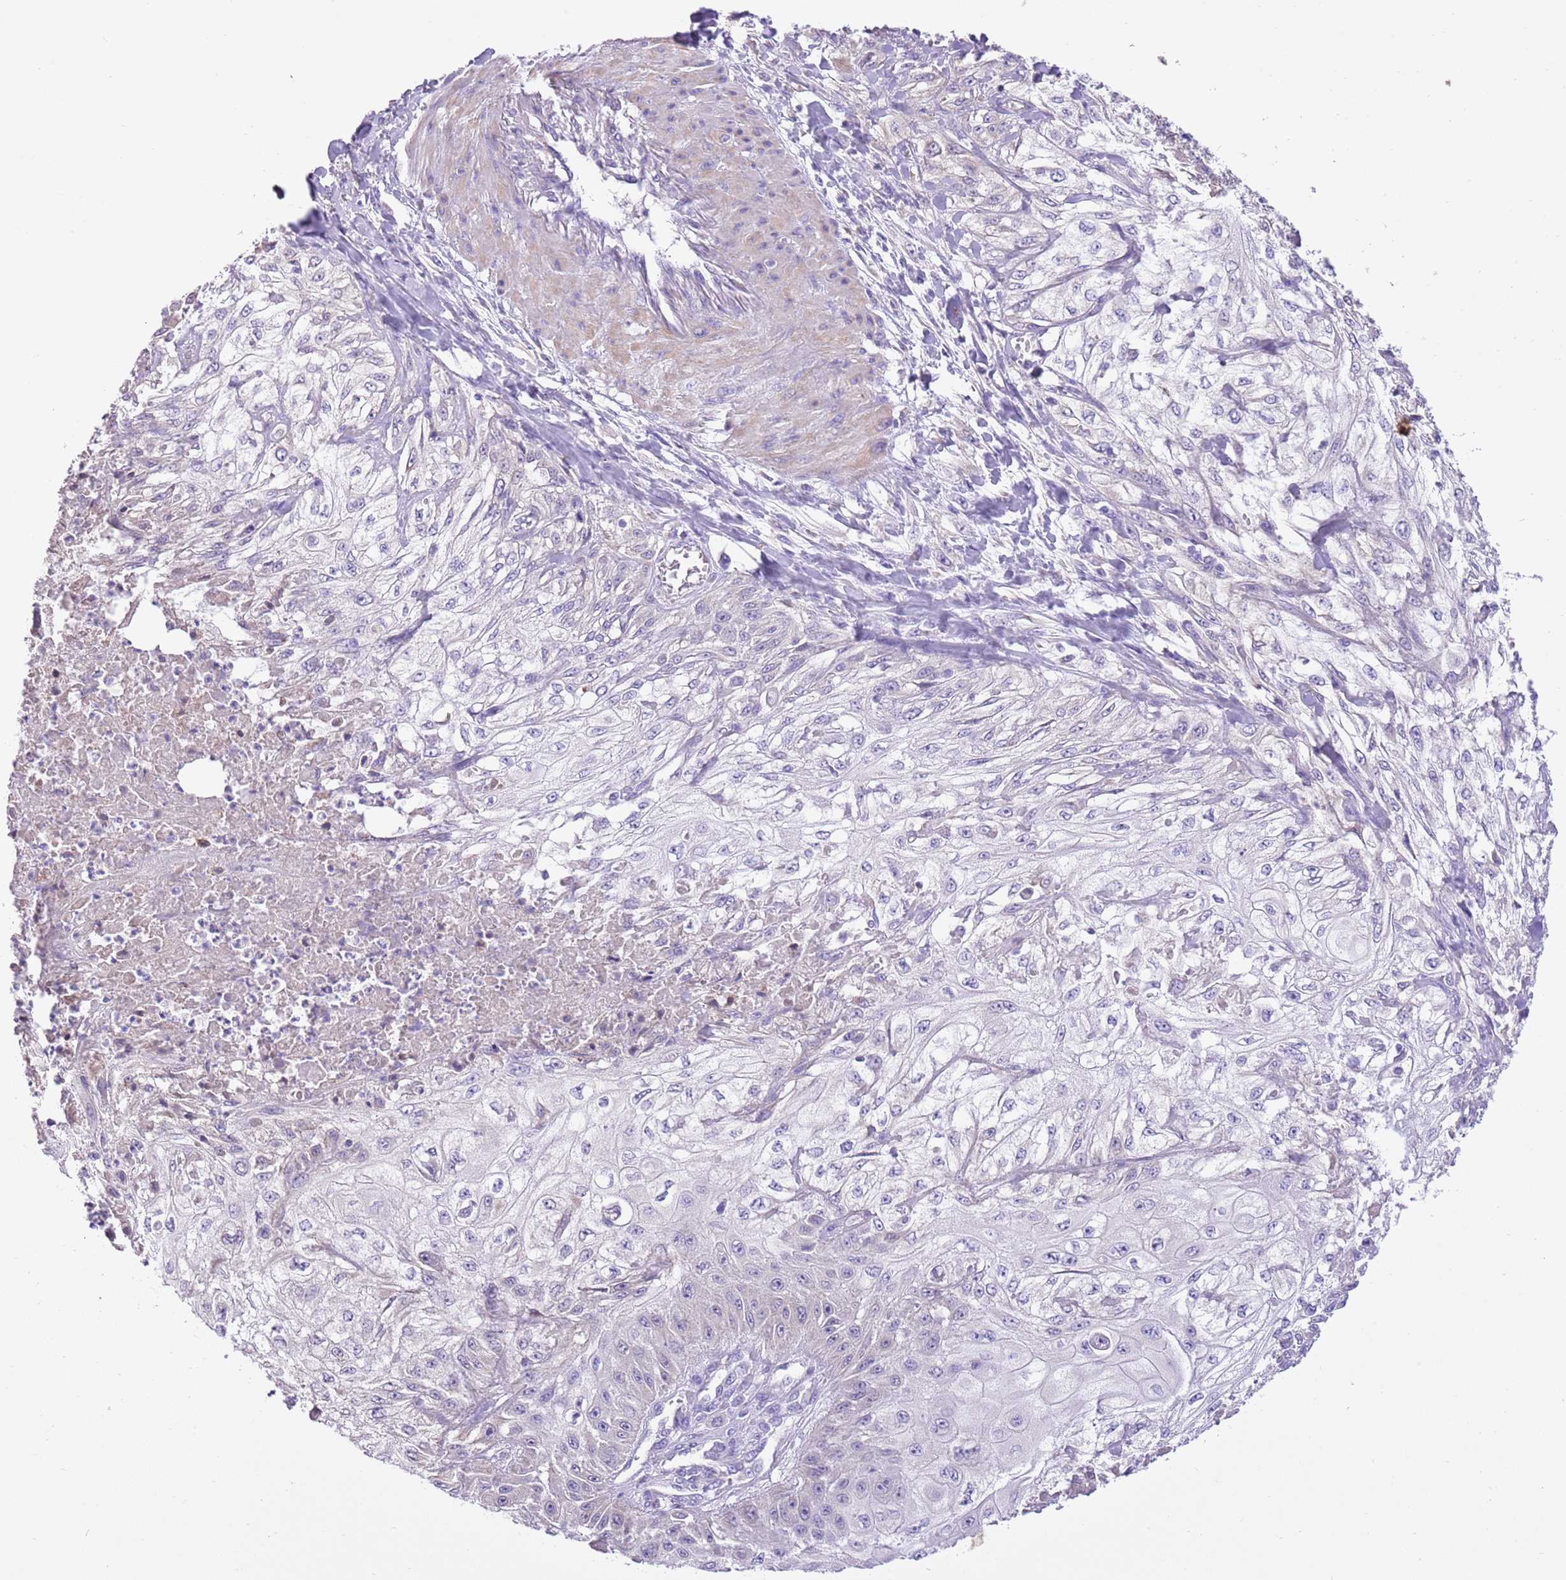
{"staining": {"intensity": "negative", "quantity": "none", "location": "none"}, "tissue": "skin cancer", "cell_type": "Tumor cells", "image_type": "cancer", "snomed": [{"axis": "morphology", "description": "Squamous cell carcinoma, NOS"}, {"axis": "morphology", "description": "Squamous cell carcinoma, metastatic, NOS"}, {"axis": "topography", "description": "Skin"}, {"axis": "topography", "description": "Lymph node"}], "caption": "The micrograph displays no significant staining in tumor cells of skin squamous cell carcinoma.", "gene": "AAR2", "patient": {"sex": "male", "age": 75}}